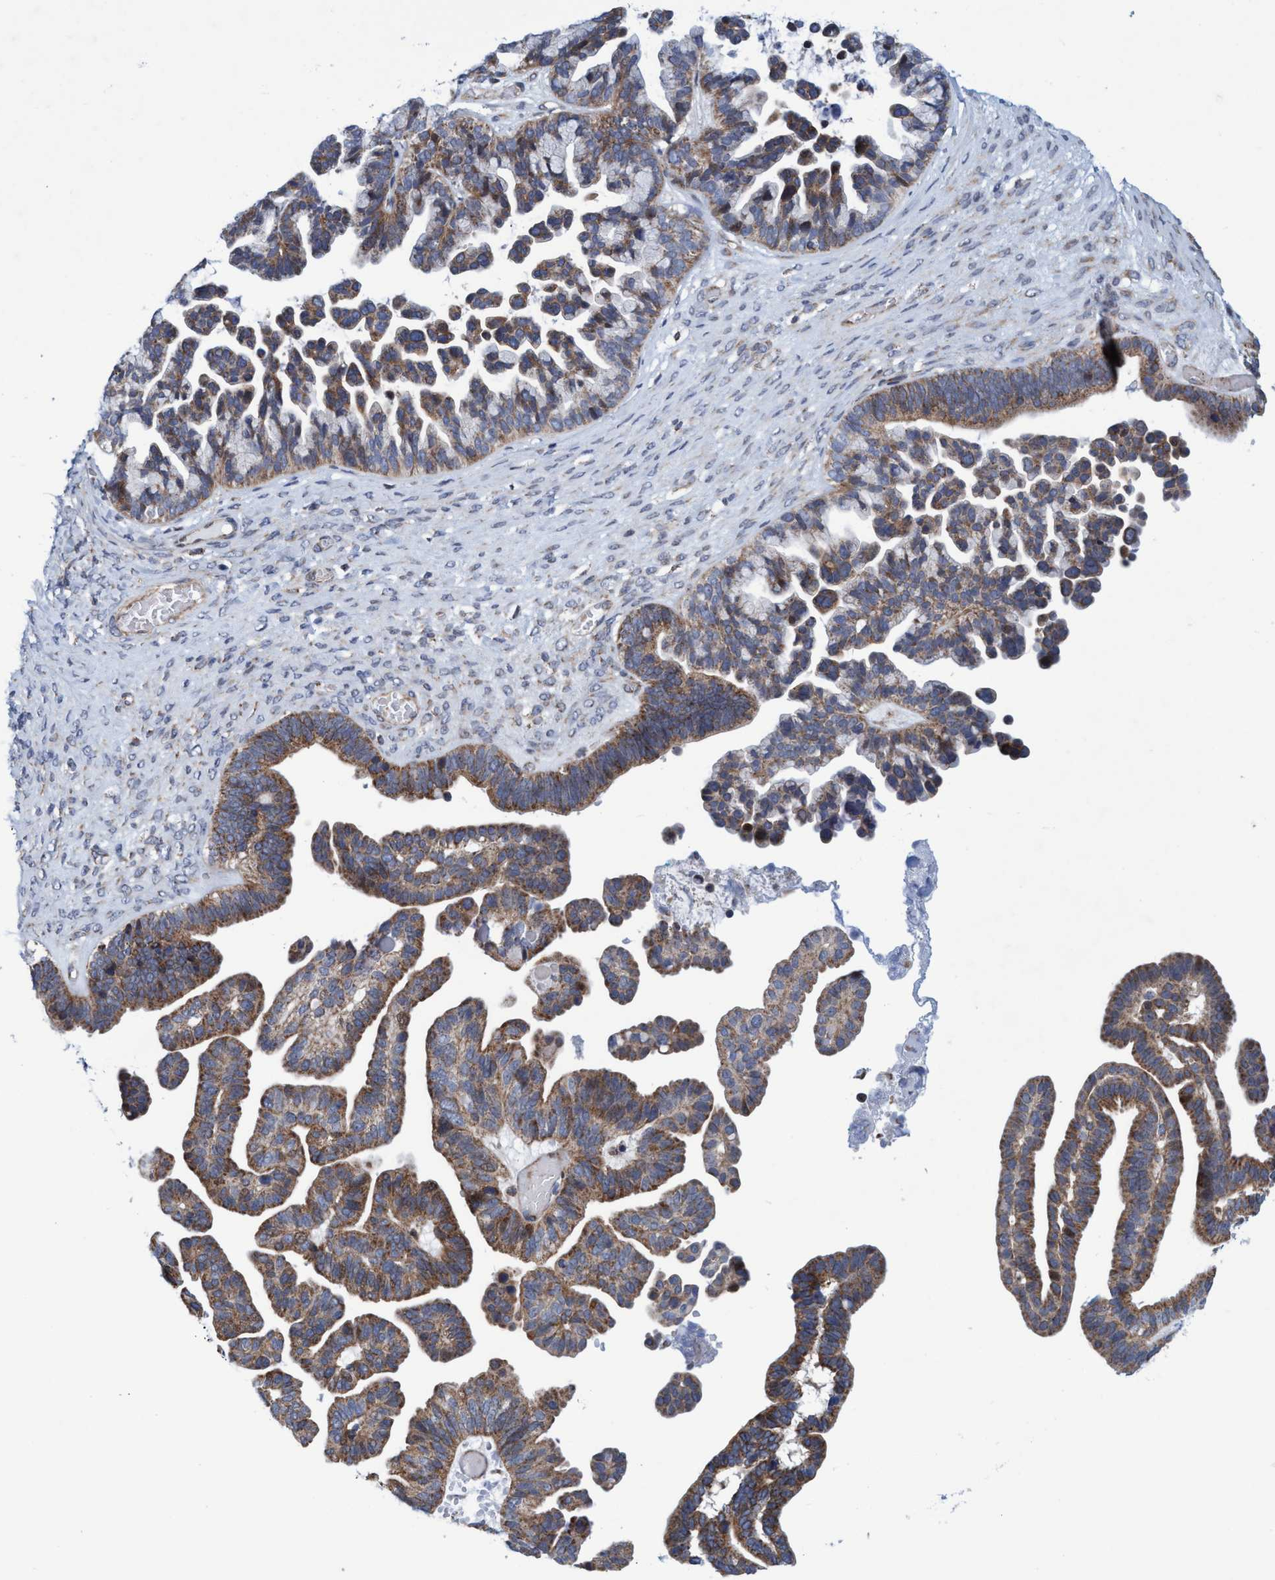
{"staining": {"intensity": "moderate", "quantity": ">75%", "location": "cytoplasmic/membranous"}, "tissue": "ovarian cancer", "cell_type": "Tumor cells", "image_type": "cancer", "snomed": [{"axis": "morphology", "description": "Cystadenocarcinoma, serous, NOS"}, {"axis": "topography", "description": "Ovary"}], "caption": "IHC of ovarian cancer (serous cystadenocarcinoma) shows medium levels of moderate cytoplasmic/membranous staining in about >75% of tumor cells.", "gene": "POLR1F", "patient": {"sex": "female", "age": 56}}